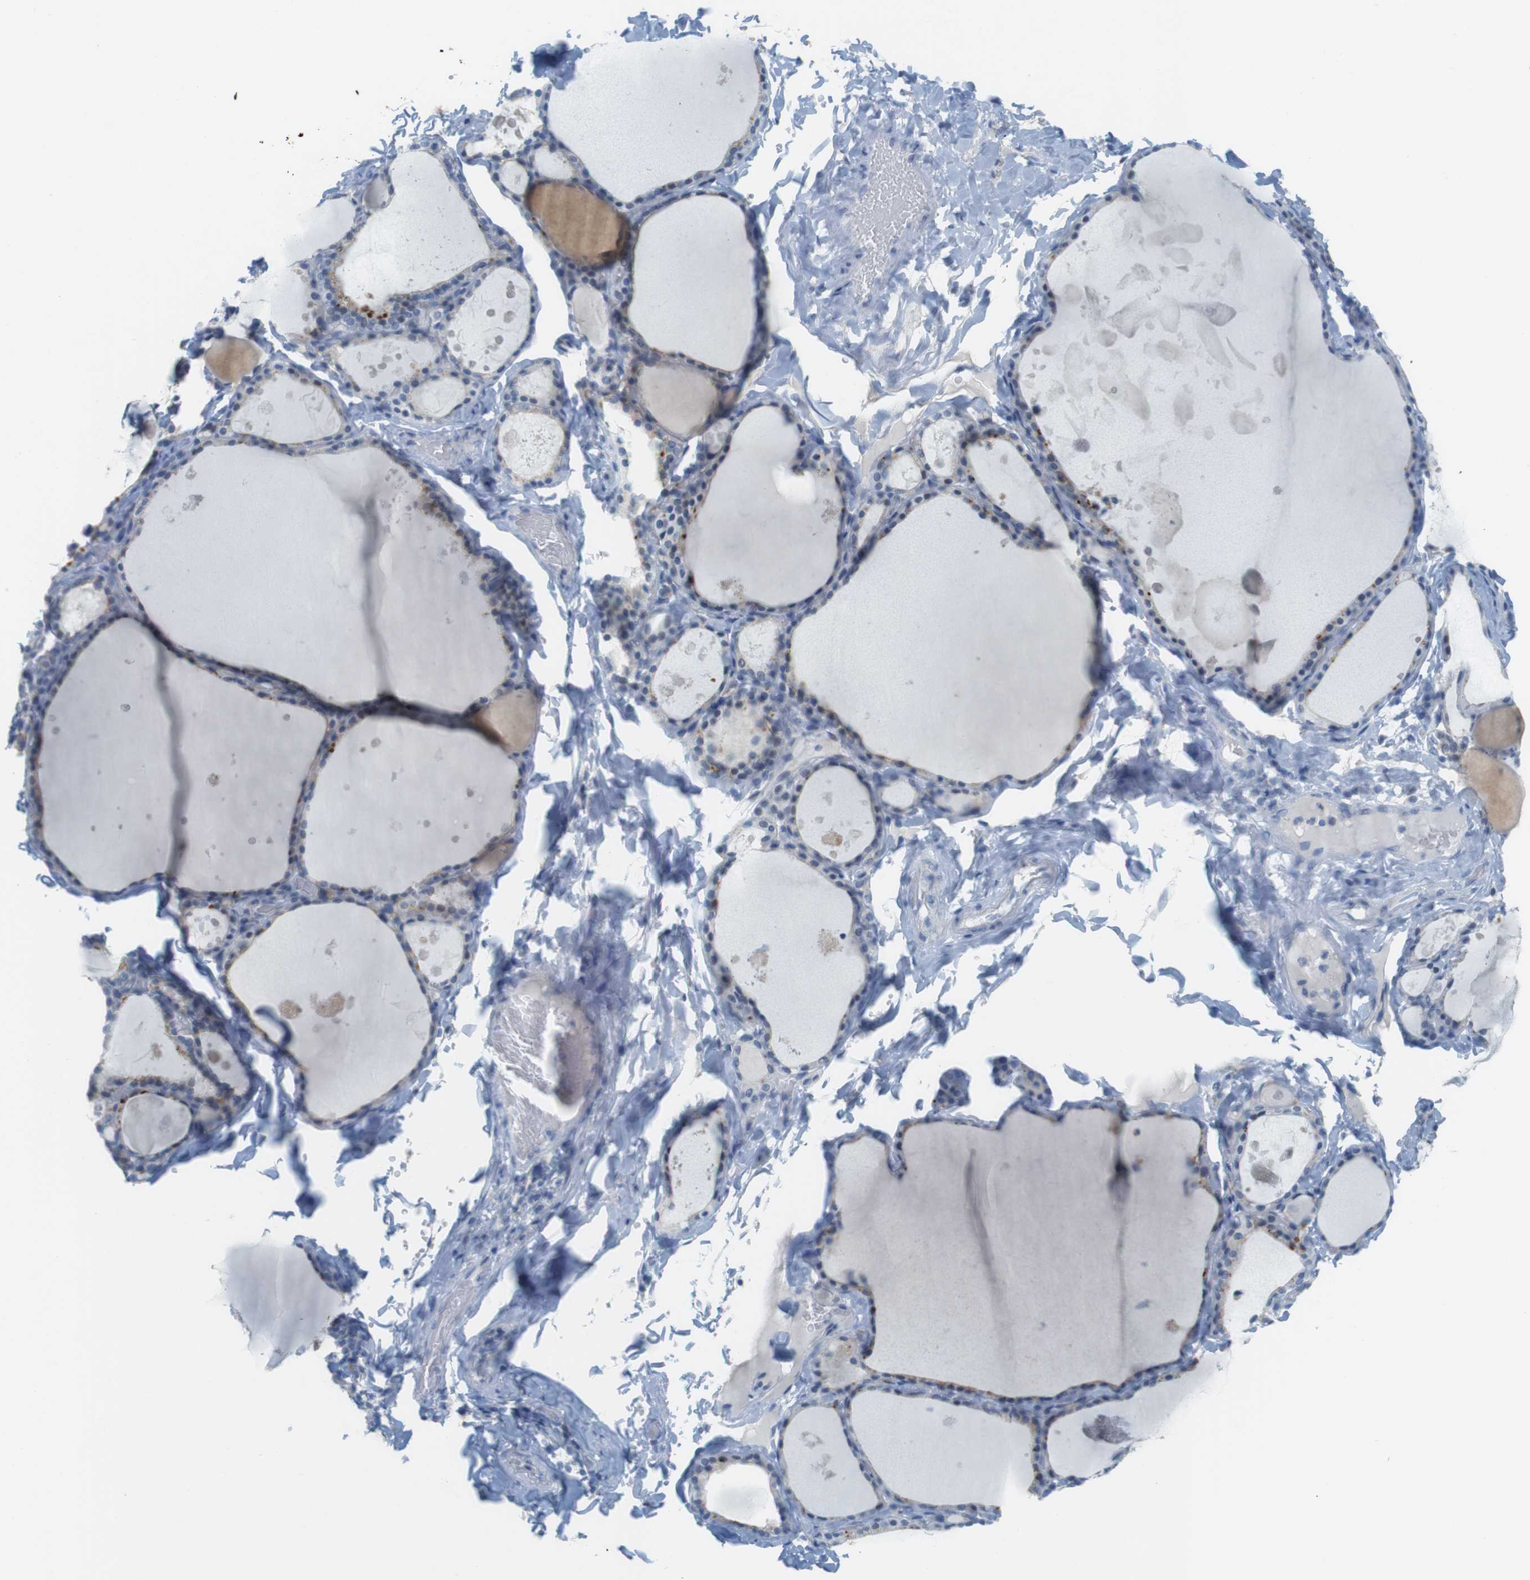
{"staining": {"intensity": "moderate", "quantity": "<25%", "location": "cytoplasmic/membranous"}, "tissue": "thyroid gland", "cell_type": "Glandular cells", "image_type": "normal", "snomed": [{"axis": "morphology", "description": "Normal tissue, NOS"}, {"axis": "topography", "description": "Thyroid gland"}], "caption": "DAB (3,3'-diaminobenzidine) immunohistochemical staining of normal thyroid gland reveals moderate cytoplasmic/membranous protein staining in approximately <25% of glandular cells. Immunohistochemistry (ihc) stains the protein in brown and the nuclei are stained blue.", "gene": "YIPF1", "patient": {"sex": "male", "age": 56}}